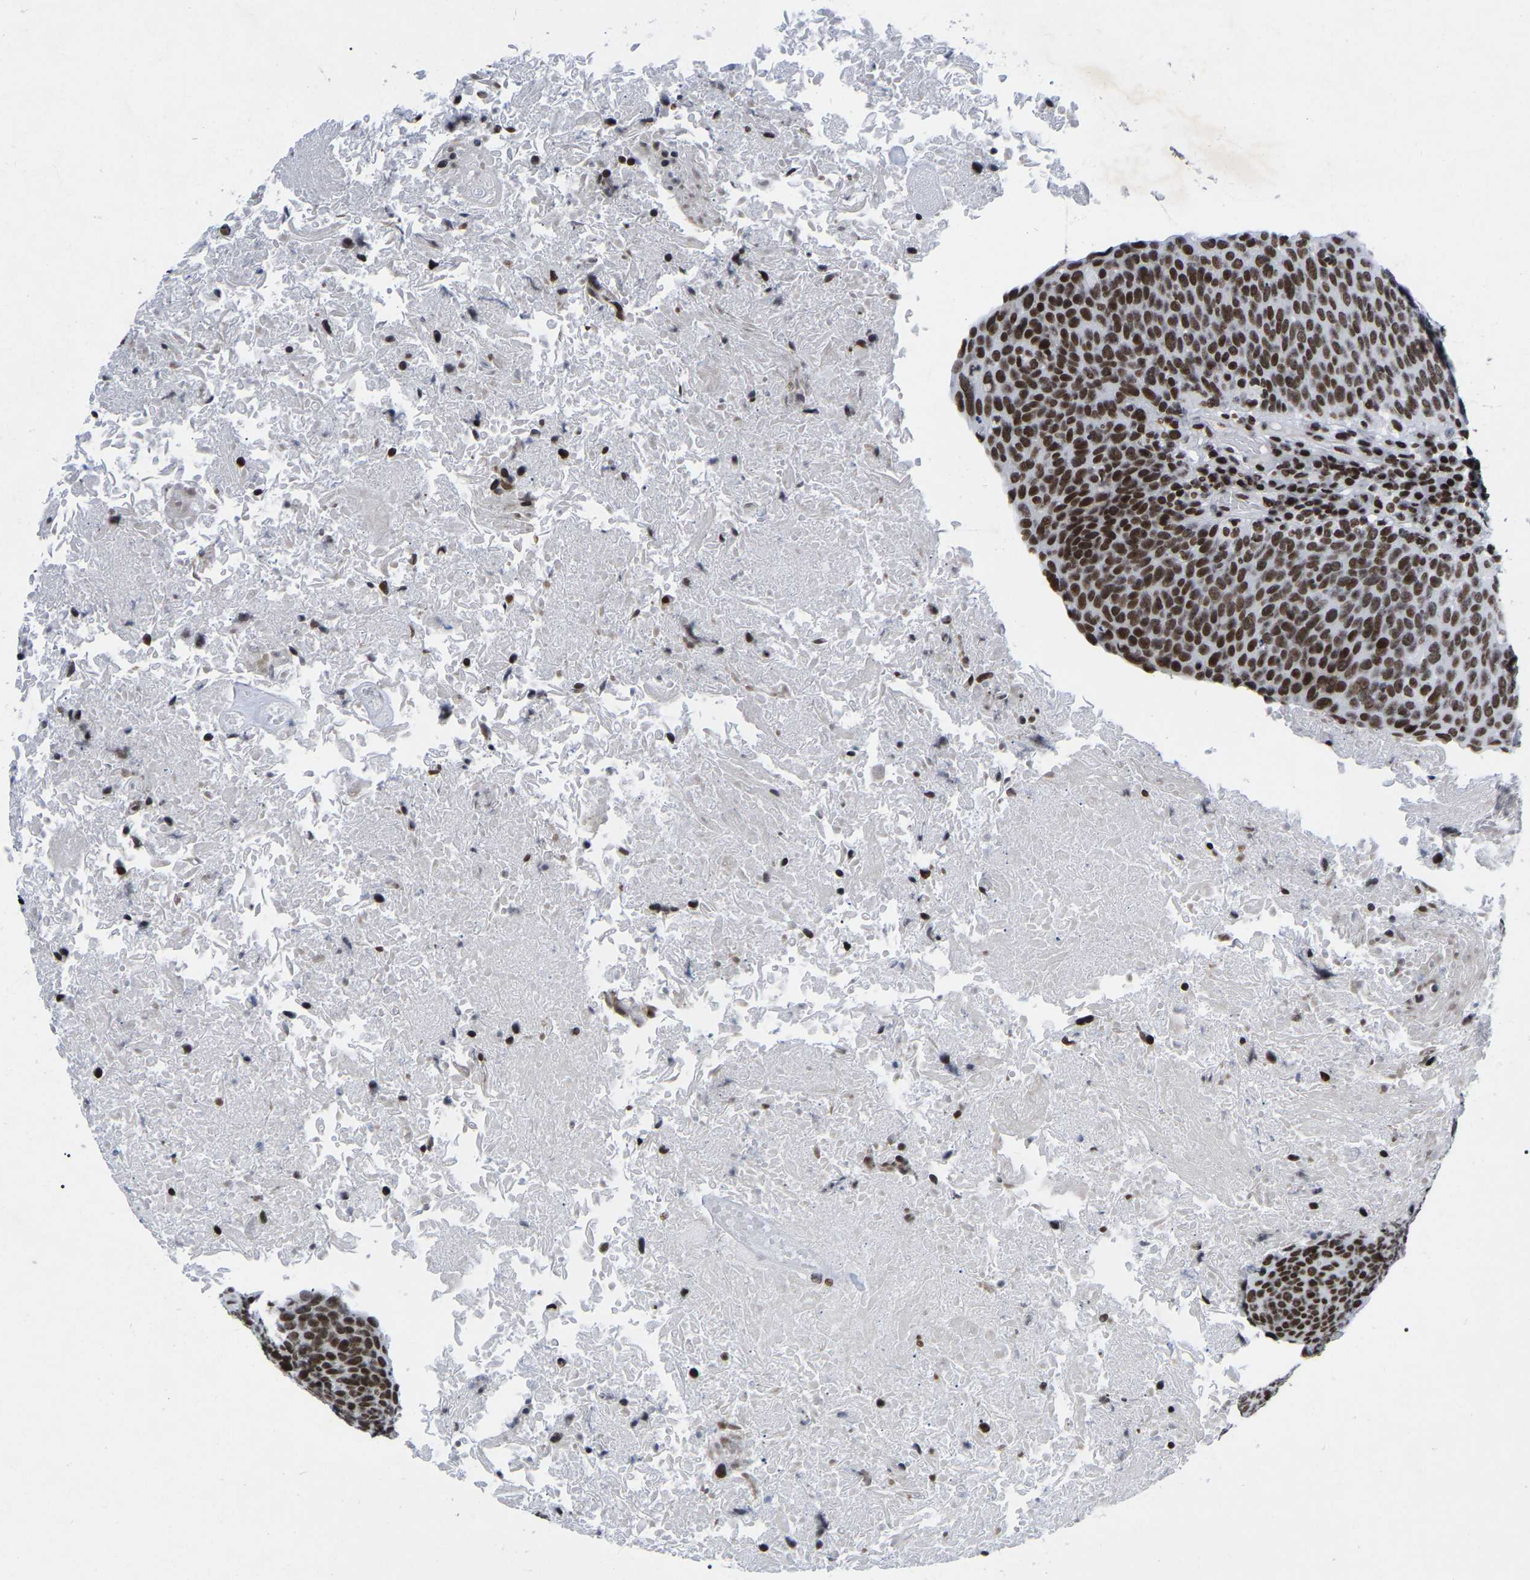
{"staining": {"intensity": "strong", "quantity": ">75%", "location": "nuclear"}, "tissue": "head and neck cancer", "cell_type": "Tumor cells", "image_type": "cancer", "snomed": [{"axis": "morphology", "description": "Squamous cell carcinoma, NOS"}, {"axis": "morphology", "description": "Squamous cell carcinoma, metastatic, NOS"}, {"axis": "topography", "description": "Lymph node"}, {"axis": "topography", "description": "Head-Neck"}], "caption": "Immunohistochemistry (IHC) (DAB) staining of human head and neck cancer demonstrates strong nuclear protein expression in about >75% of tumor cells.", "gene": "PRCC", "patient": {"sex": "male", "age": 62}}